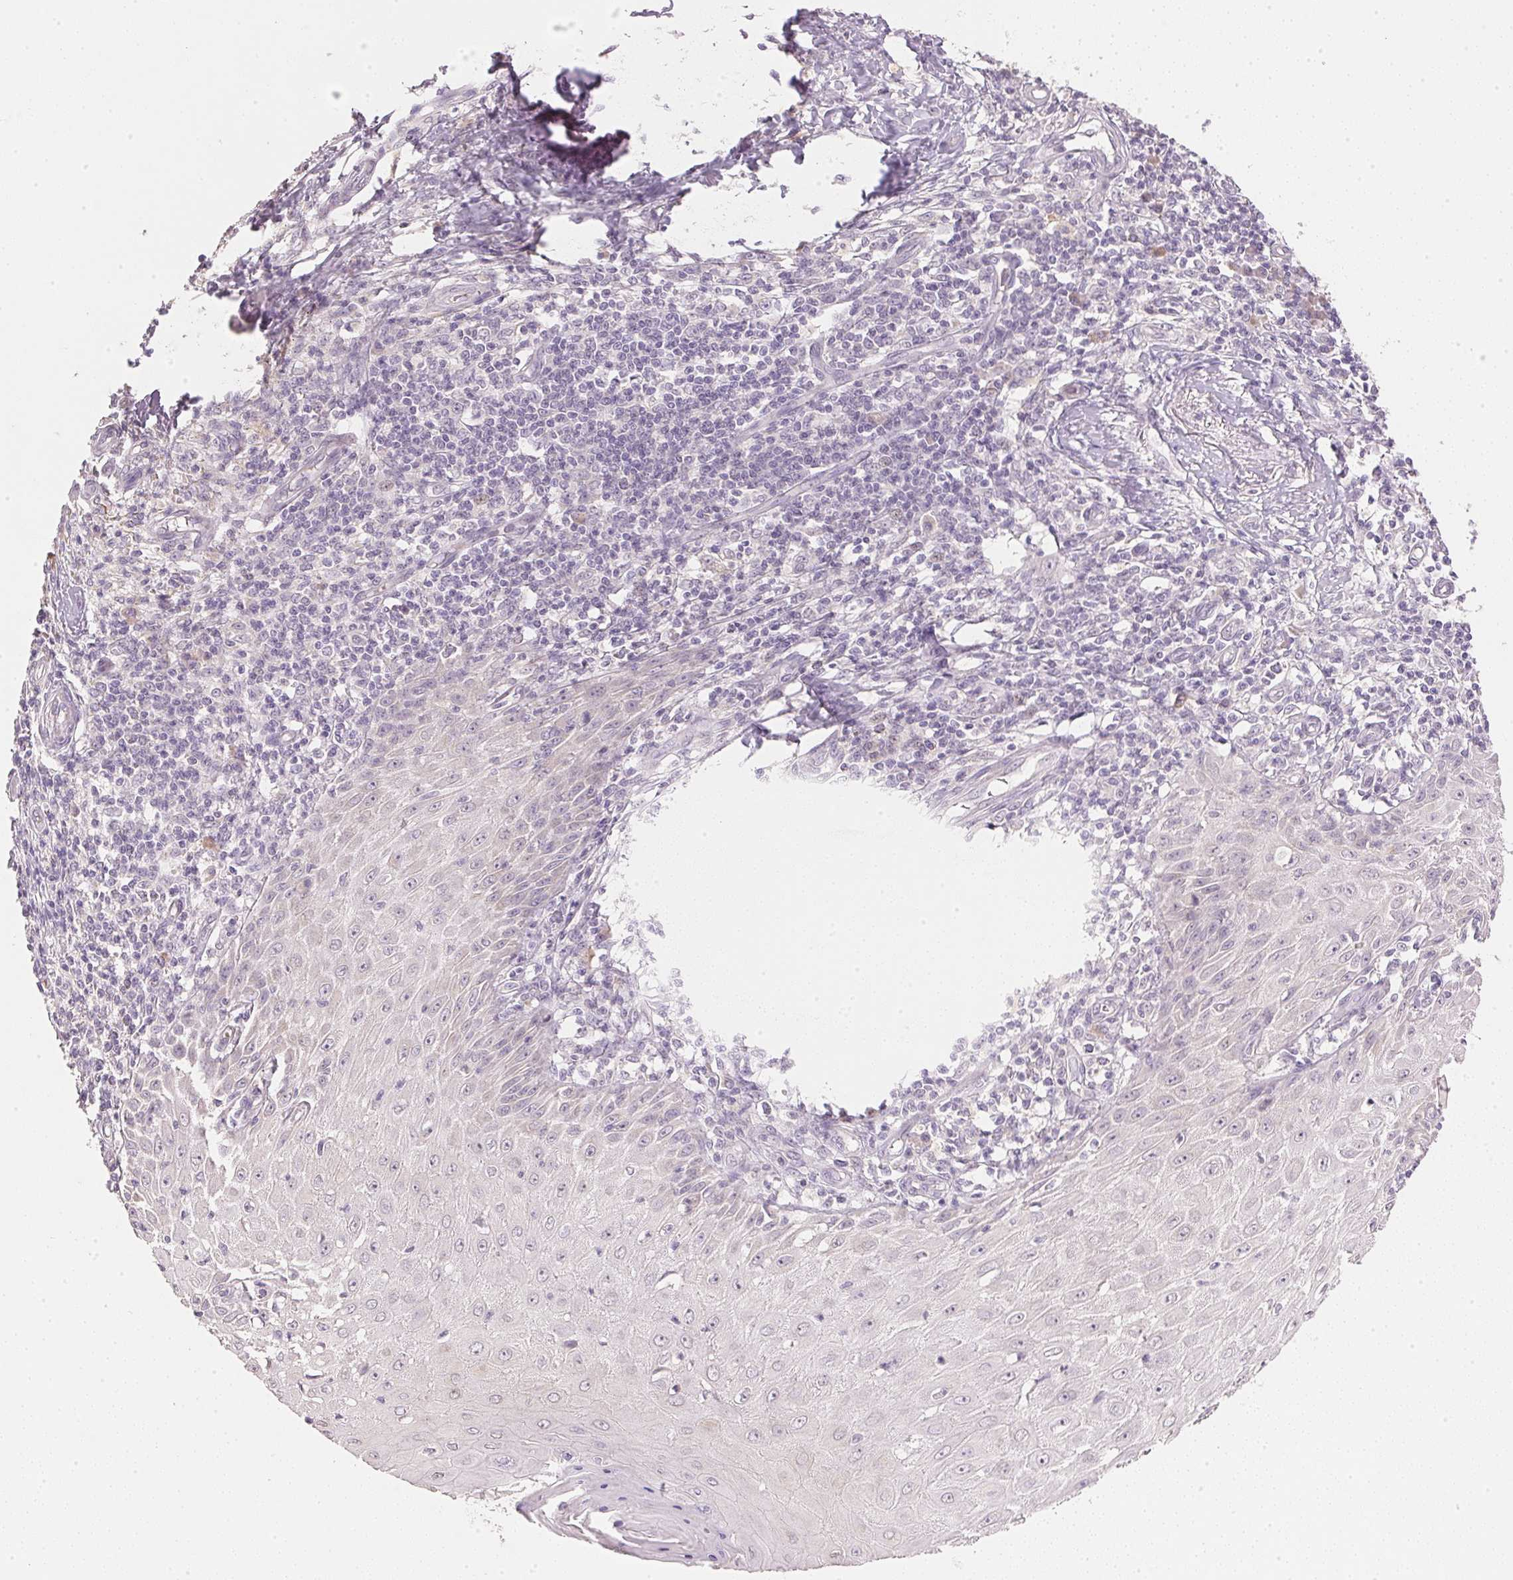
{"staining": {"intensity": "negative", "quantity": "none", "location": "none"}, "tissue": "skin cancer", "cell_type": "Tumor cells", "image_type": "cancer", "snomed": [{"axis": "morphology", "description": "Squamous cell carcinoma, NOS"}, {"axis": "topography", "description": "Skin"}], "caption": "Immunohistochemical staining of human skin cancer (squamous cell carcinoma) displays no significant positivity in tumor cells.", "gene": "DHCR24", "patient": {"sex": "female", "age": 73}}